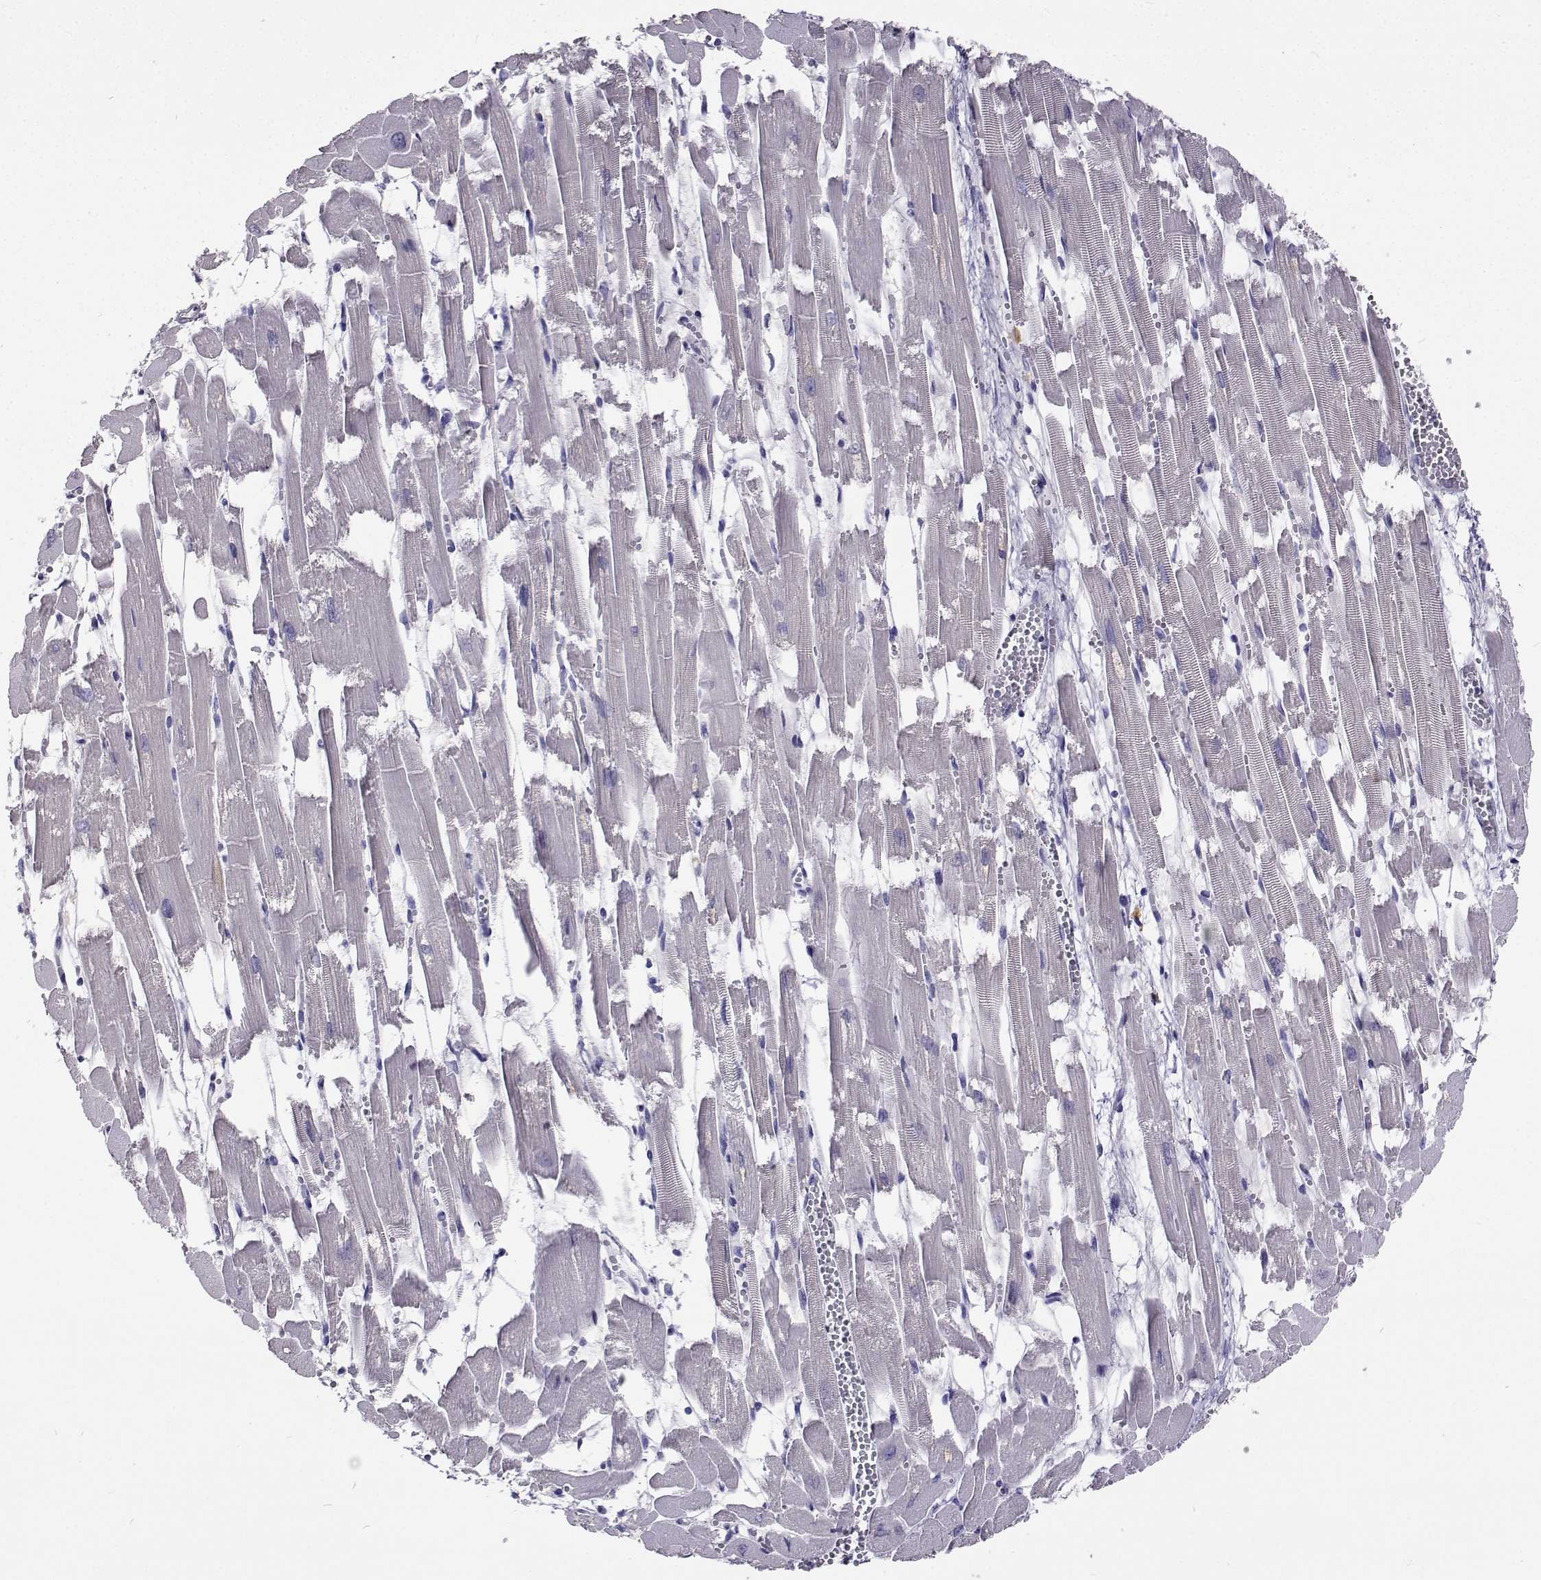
{"staining": {"intensity": "negative", "quantity": "none", "location": "none"}, "tissue": "heart muscle", "cell_type": "Cardiomyocytes", "image_type": "normal", "snomed": [{"axis": "morphology", "description": "Normal tissue, NOS"}, {"axis": "topography", "description": "Heart"}], "caption": "Immunohistochemistry histopathology image of normal human heart muscle stained for a protein (brown), which shows no positivity in cardiomyocytes.", "gene": "CFAP44", "patient": {"sex": "female", "age": 52}}